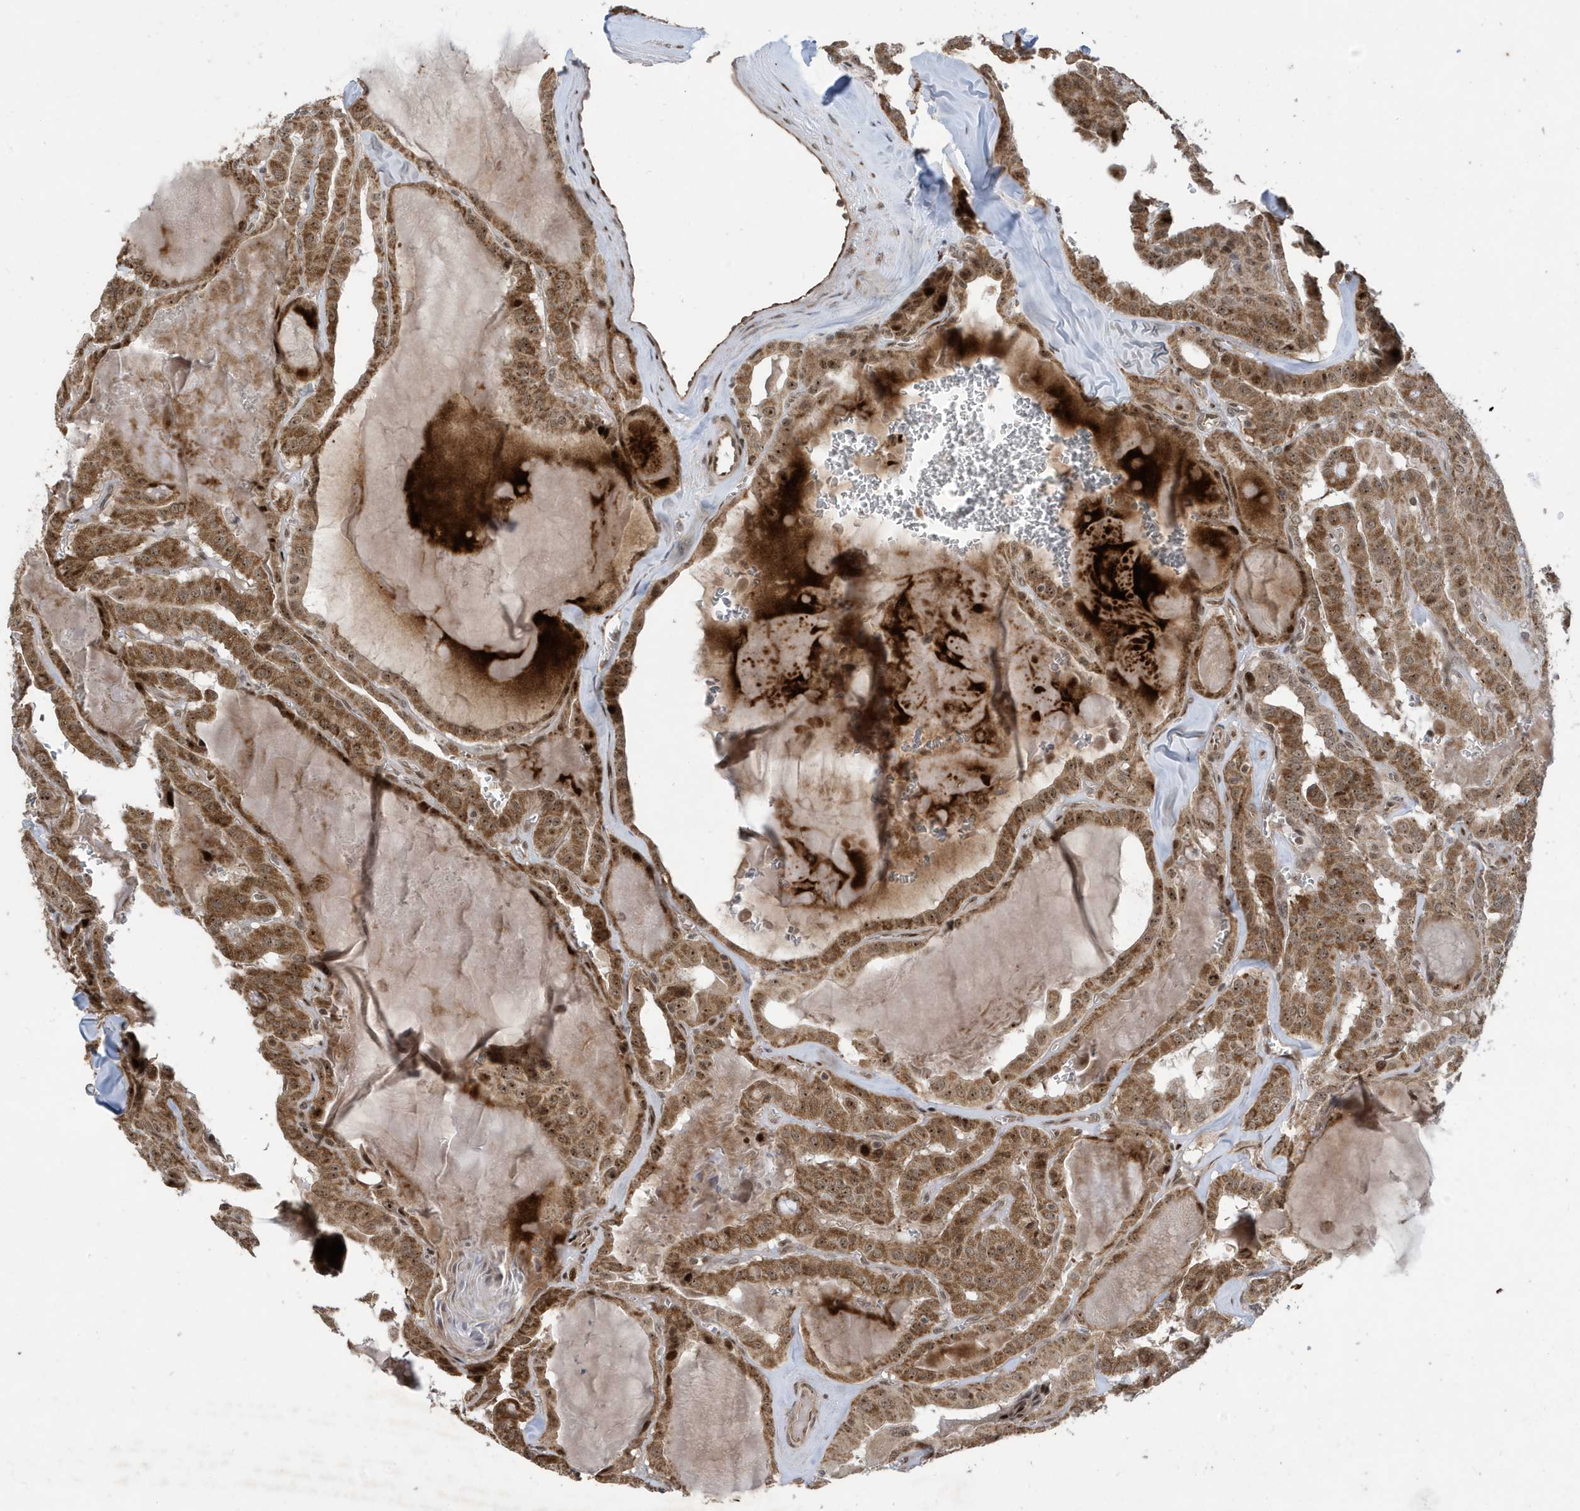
{"staining": {"intensity": "moderate", "quantity": ">75%", "location": "cytoplasmic/membranous,nuclear"}, "tissue": "thyroid cancer", "cell_type": "Tumor cells", "image_type": "cancer", "snomed": [{"axis": "morphology", "description": "Papillary adenocarcinoma, NOS"}, {"axis": "topography", "description": "Thyroid gland"}], "caption": "Immunohistochemical staining of thyroid cancer displays moderate cytoplasmic/membranous and nuclear protein positivity in about >75% of tumor cells.", "gene": "FAM9B", "patient": {"sex": "male", "age": 52}}